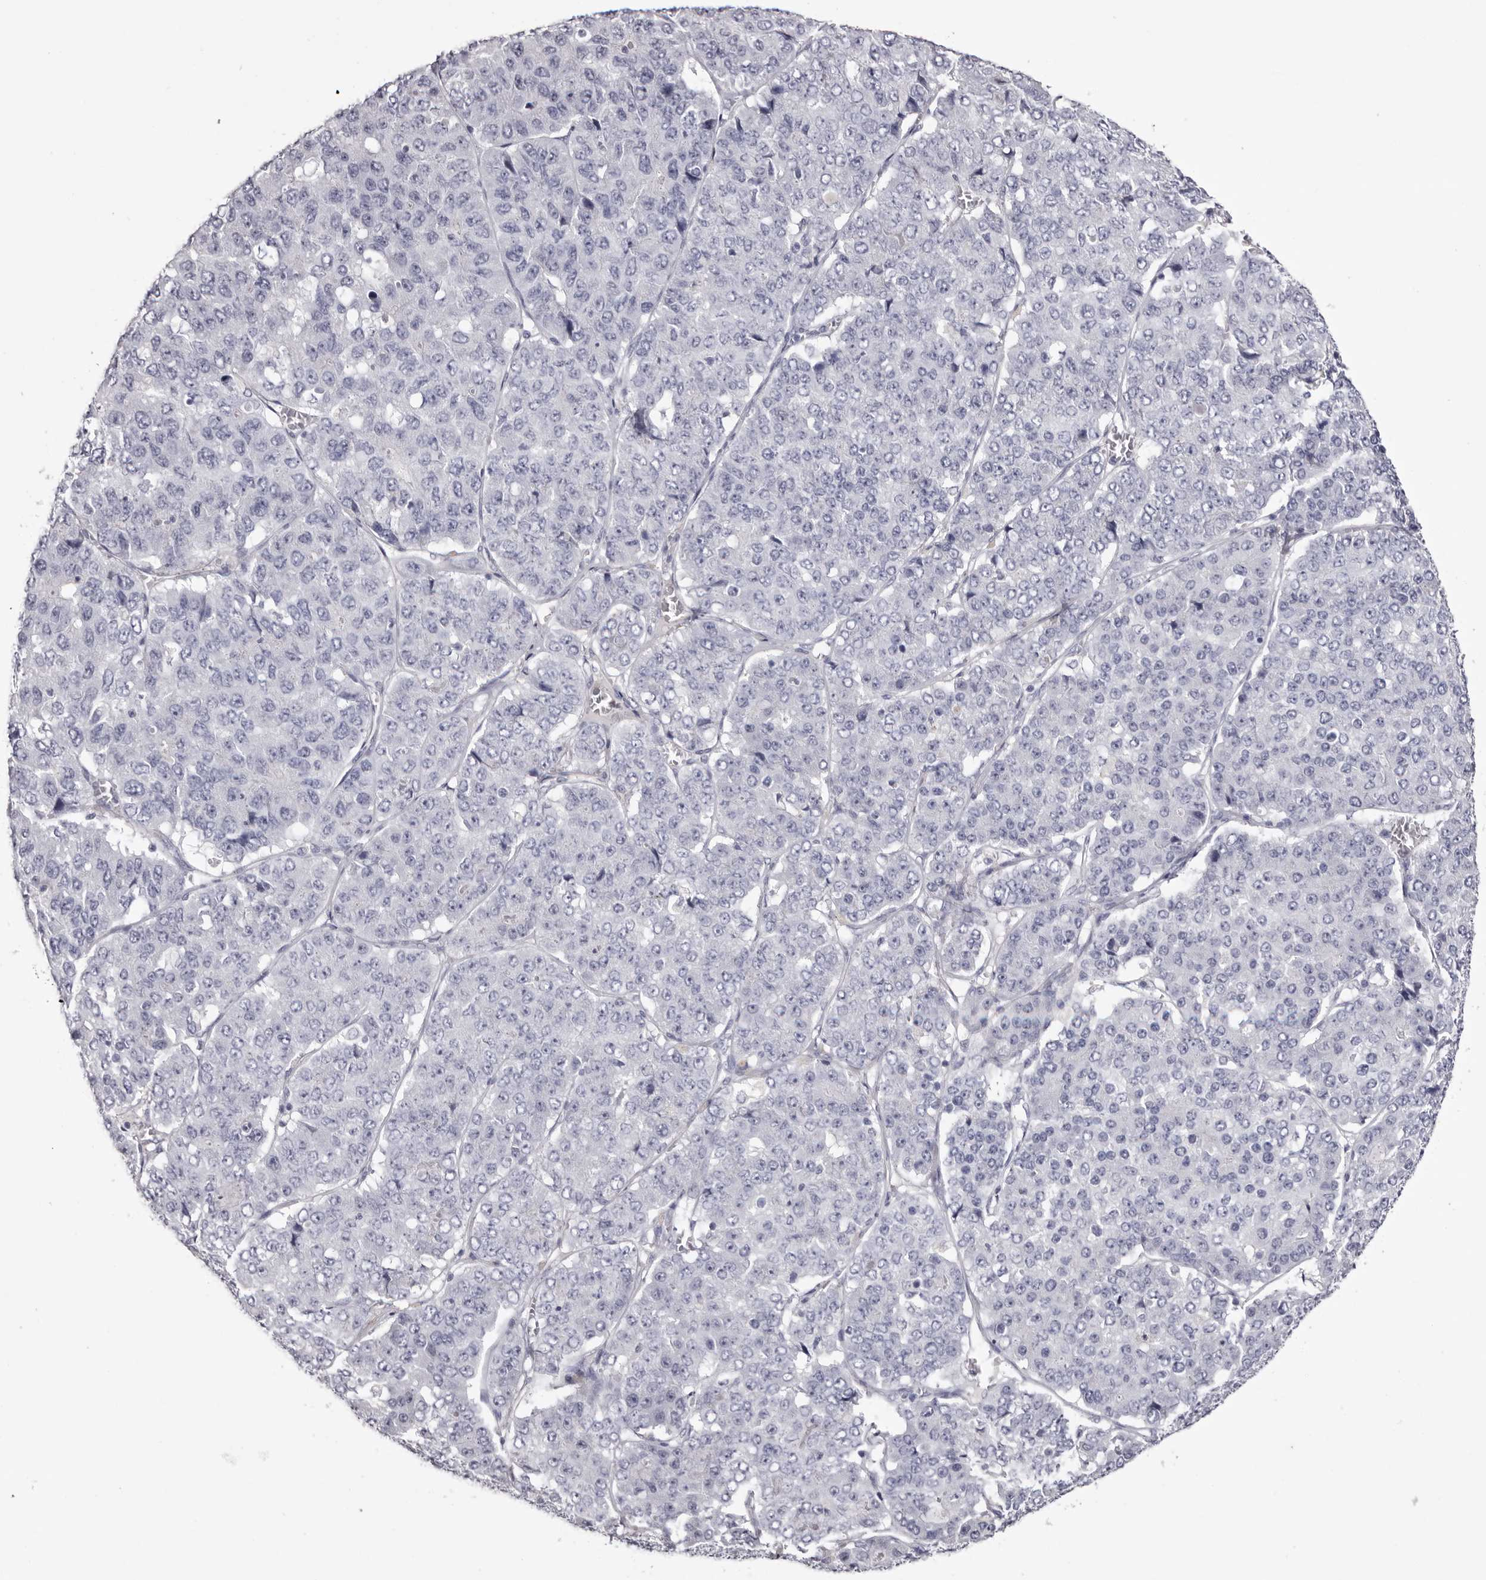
{"staining": {"intensity": "negative", "quantity": "none", "location": "none"}, "tissue": "pancreatic cancer", "cell_type": "Tumor cells", "image_type": "cancer", "snomed": [{"axis": "morphology", "description": "Adenocarcinoma, NOS"}, {"axis": "topography", "description": "Pancreas"}], "caption": "Tumor cells show no significant protein staining in adenocarcinoma (pancreatic).", "gene": "CA6", "patient": {"sex": "male", "age": 50}}